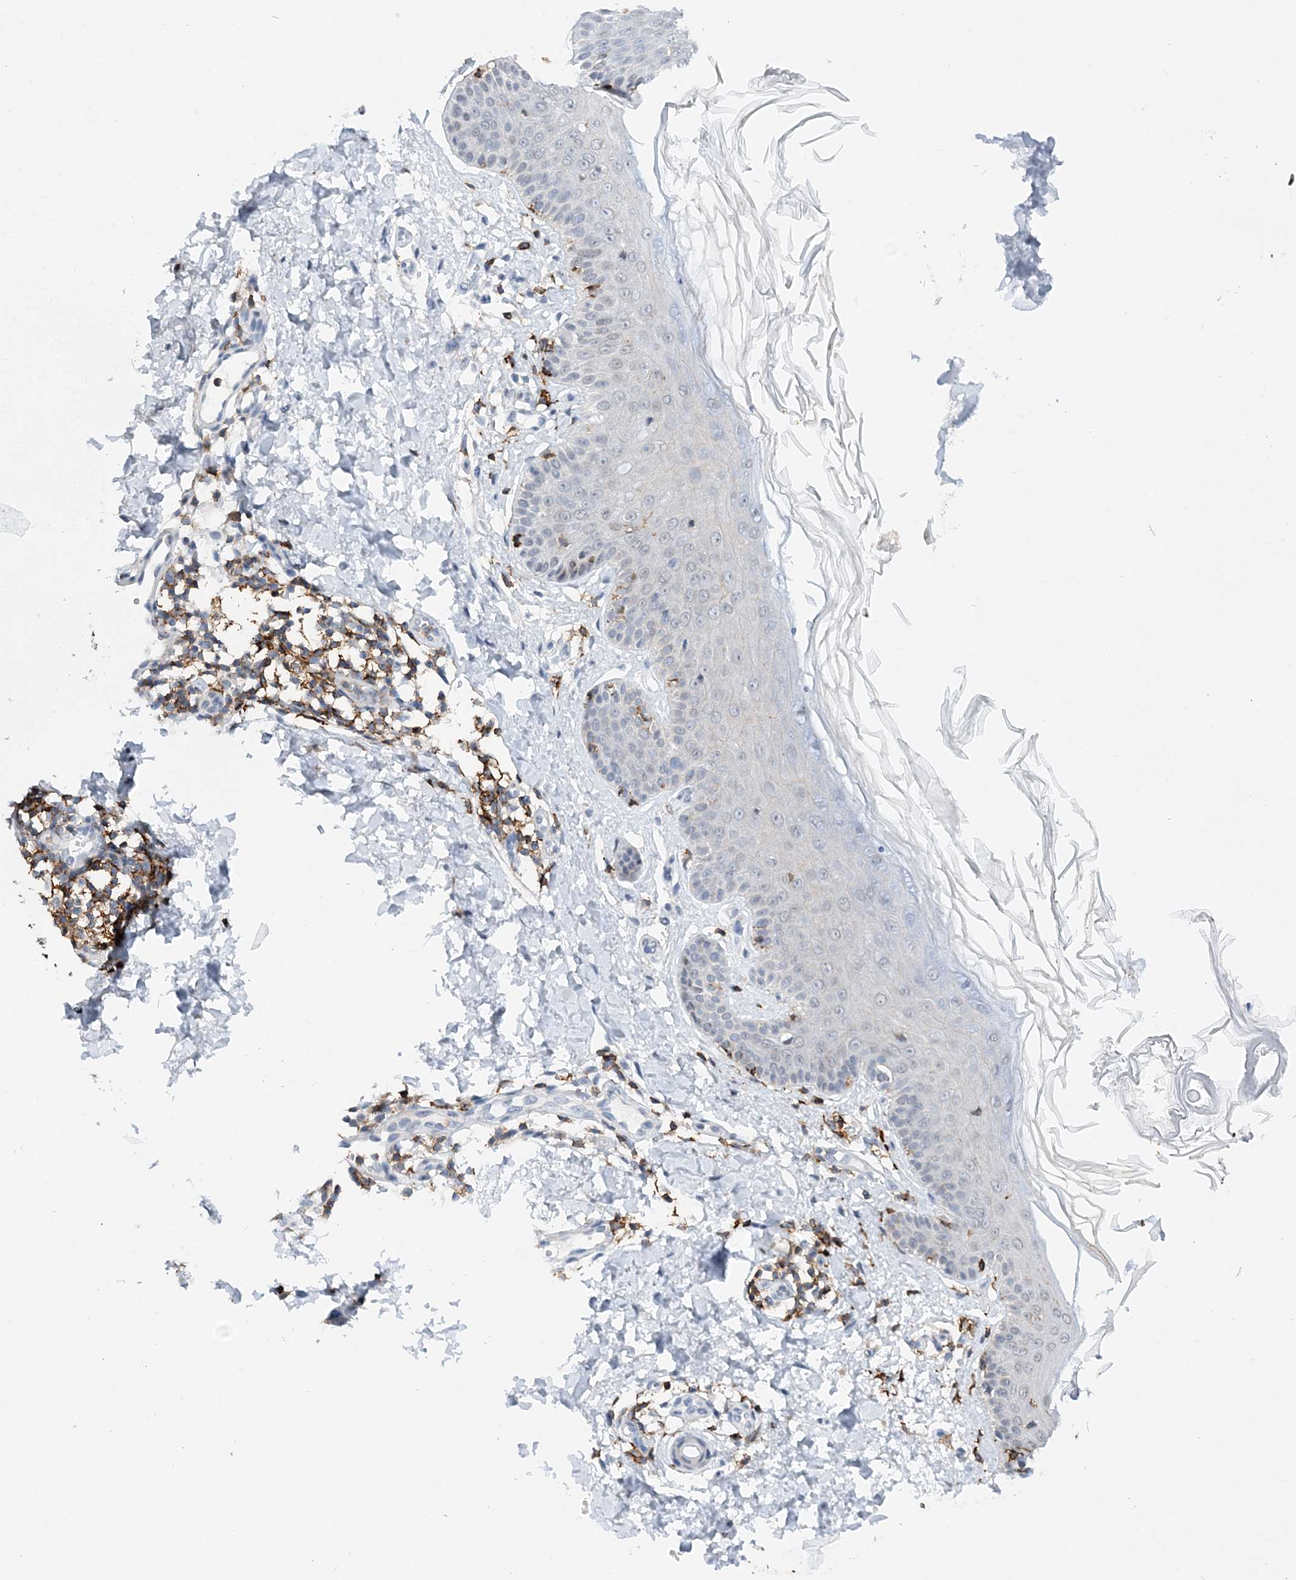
{"staining": {"intensity": "moderate", "quantity": ">75%", "location": "cytoplasmic/membranous"}, "tissue": "skin", "cell_type": "Fibroblasts", "image_type": "normal", "snomed": [{"axis": "morphology", "description": "Normal tissue, NOS"}, {"axis": "topography", "description": "Skin"}], "caption": "Skin stained with DAB (3,3'-diaminobenzidine) immunohistochemistry (IHC) demonstrates medium levels of moderate cytoplasmic/membranous positivity in approximately >75% of fibroblasts.", "gene": "PRMT9", "patient": {"sex": "male", "age": 52}}